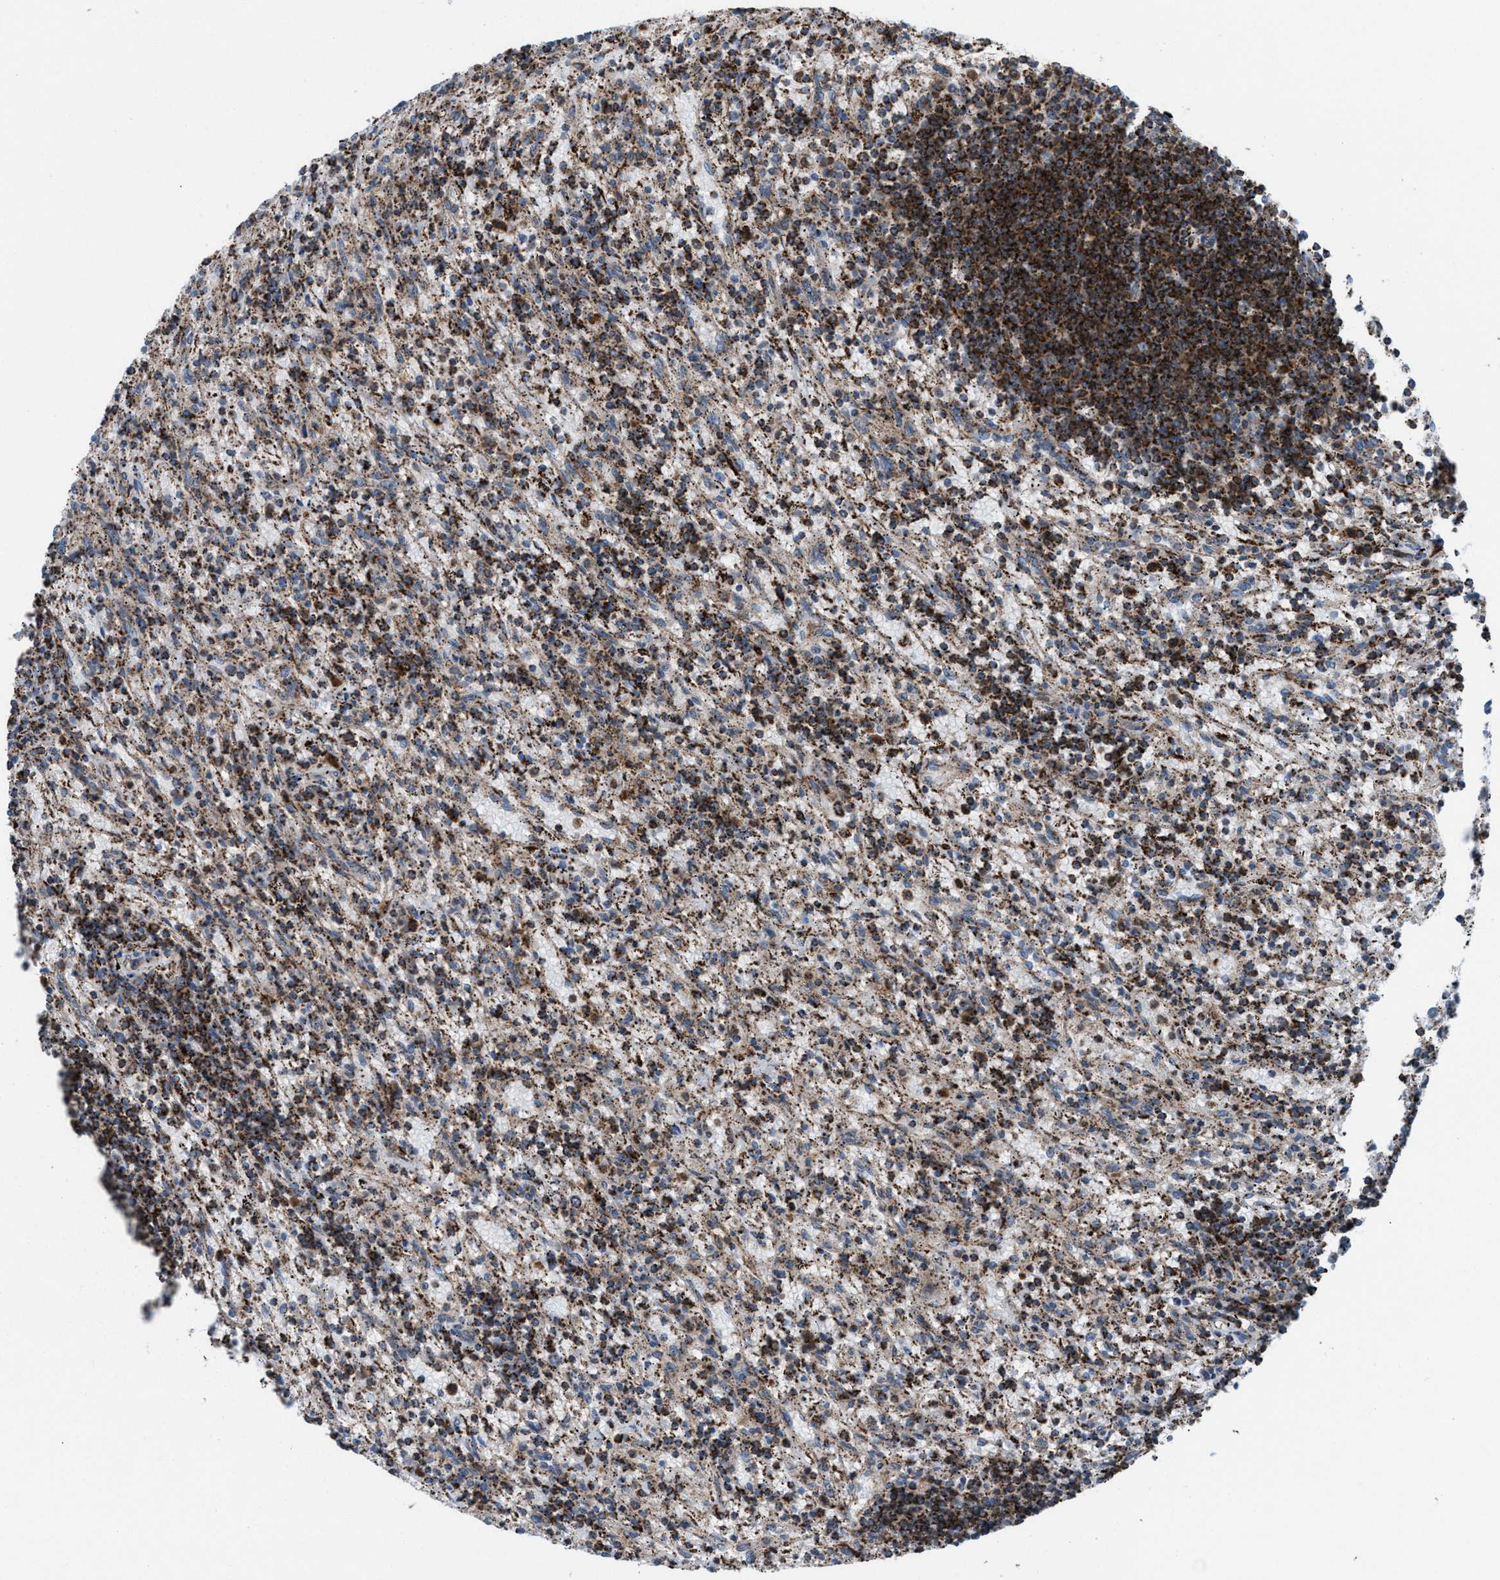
{"staining": {"intensity": "strong", "quantity": "25%-75%", "location": "cytoplasmic/membranous"}, "tissue": "lymphoma", "cell_type": "Tumor cells", "image_type": "cancer", "snomed": [{"axis": "morphology", "description": "Malignant lymphoma, non-Hodgkin's type, Low grade"}, {"axis": "topography", "description": "Spleen"}], "caption": "High-magnification brightfield microscopy of lymphoma stained with DAB (3,3'-diaminobenzidine) (brown) and counterstained with hematoxylin (blue). tumor cells exhibit strong cytoplasmic/membranous expression is present in approximately25%-75% of cells.", "gene": "ECHS1", "patient": {"sex": "male", "age": 76}}